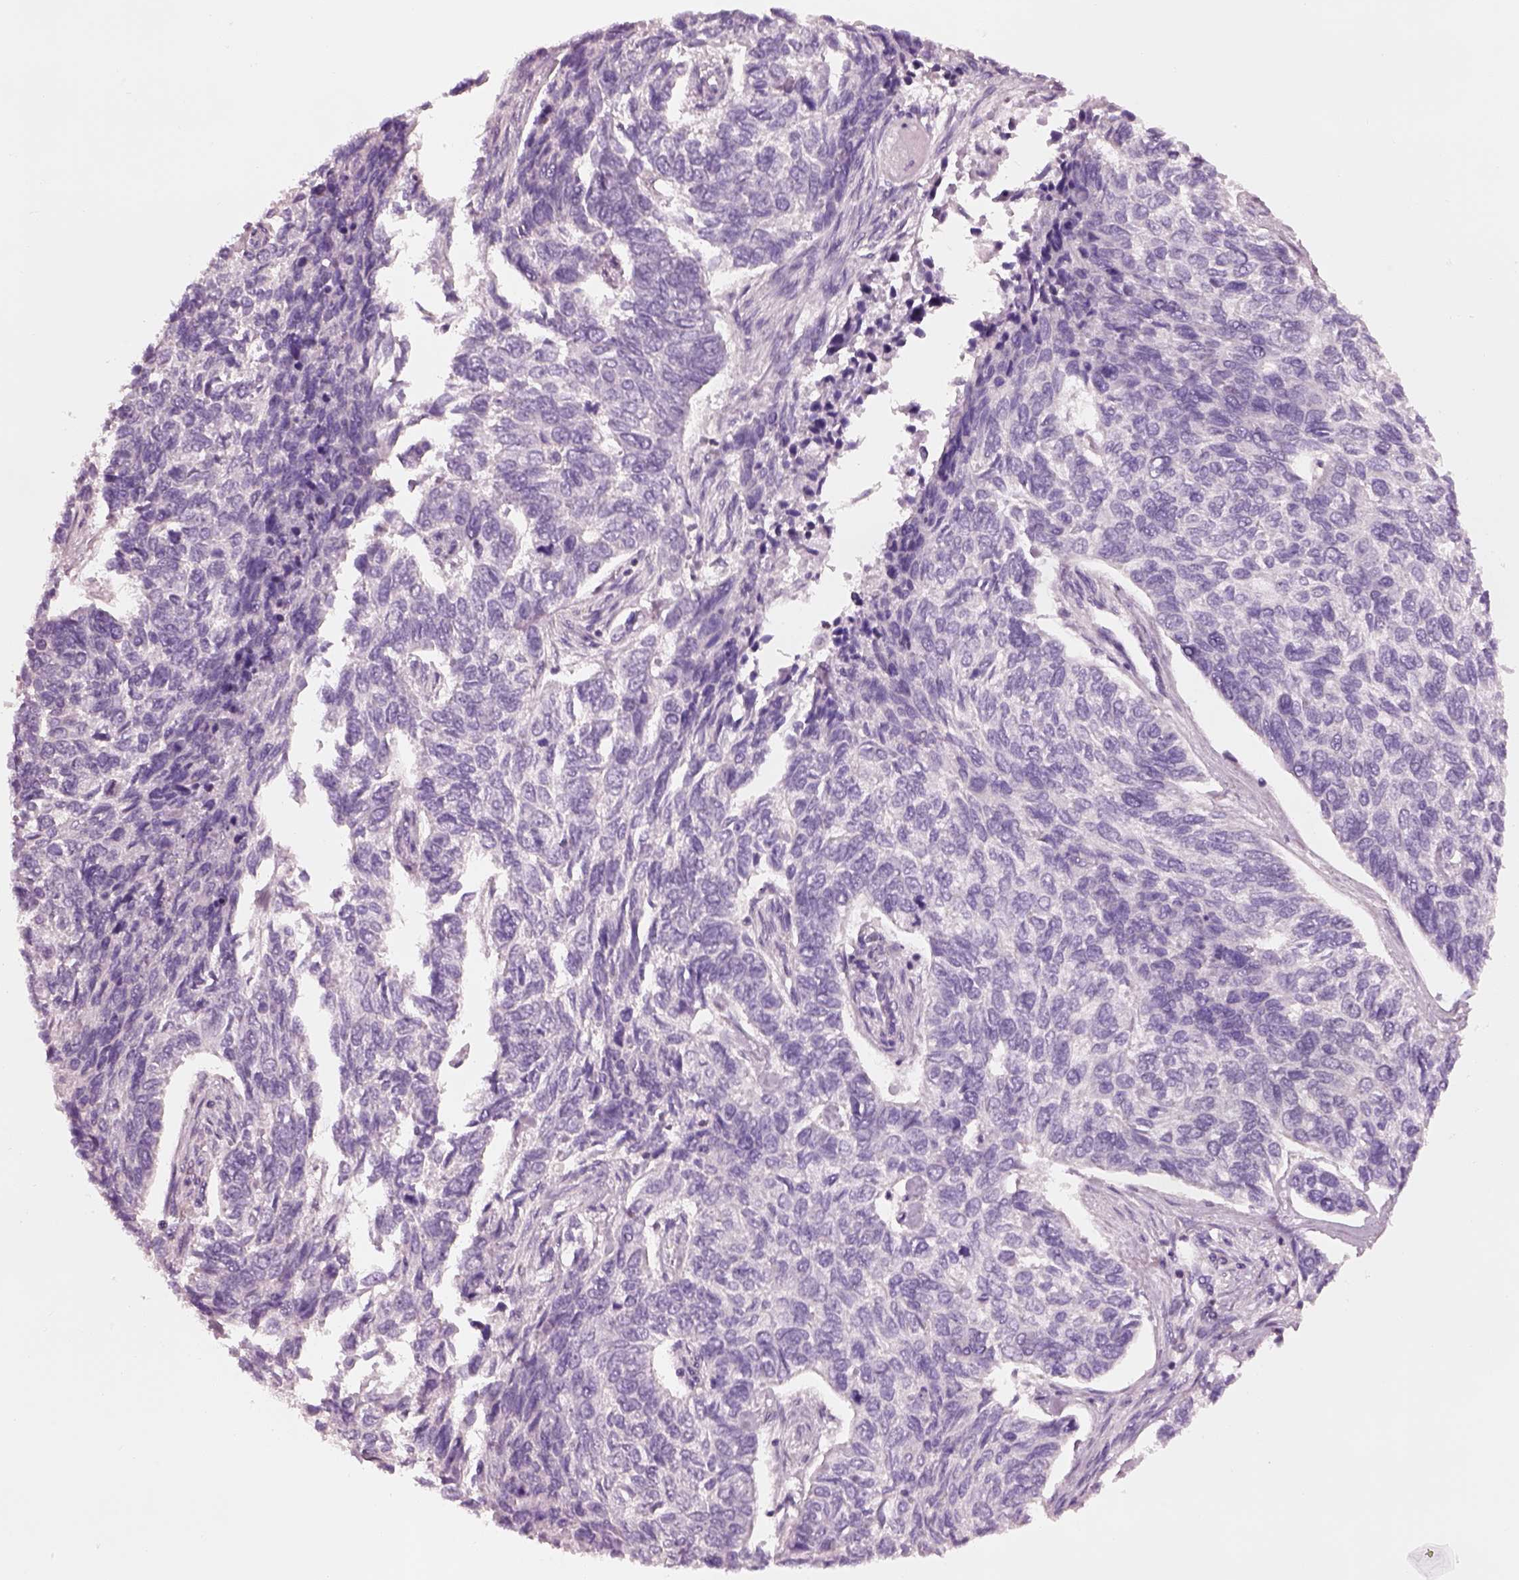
{"staining": {"intensity": "negative", "quantity": "none", "location": "none"}, "tissue": "skin cancer", "cell_type": "Tumor cells", "image_type": "cancer", "snomed": [{"axis": "morphology", "description": "Basal cell carcinoma"}, {"axis": "topography", "description": "Skin"}], "caption": "There is no significant positivity in tumor cells of skin cancer (basal cell carcinoma).", "gene": "SLC27A2", "patient": {"sex": "female", "age": 65}}